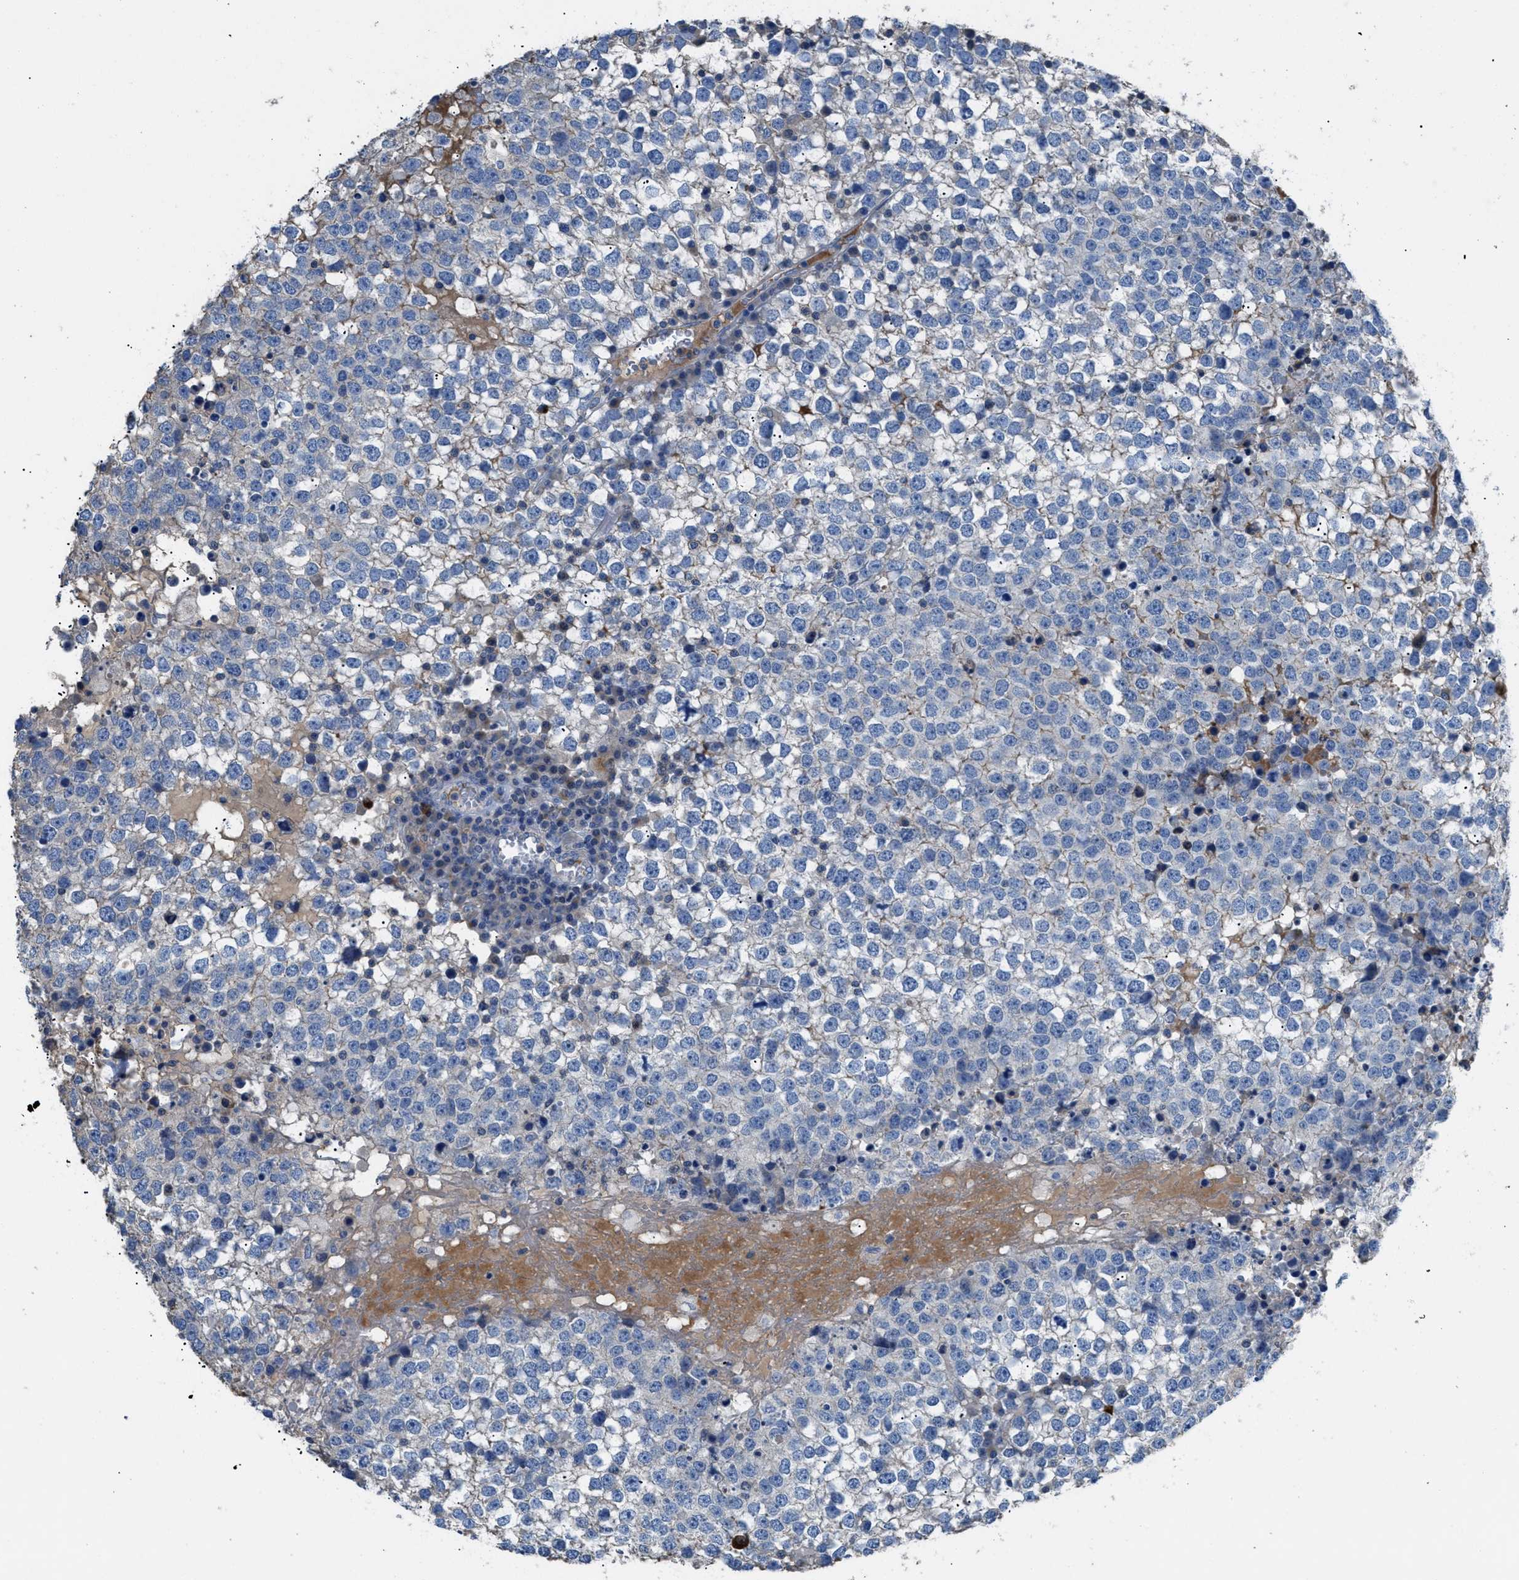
{"staining": {"intensity": "negative", "quantity": "none", "location": "none"}, "tissue": "testis cancer", "cell_type": "Tumor cells", "image_type": "cancer", "snomed": [{"axis": "morphology", "description": "Seminoma, NOS"}, {"axis": "topography", "description": "Testis"}], "caption": "IHC of human testis cancer (seminoma) reveals no staining in tumor cells.", "gene": "SGCZ", "patient": {"sex": "male", "age": 65}}